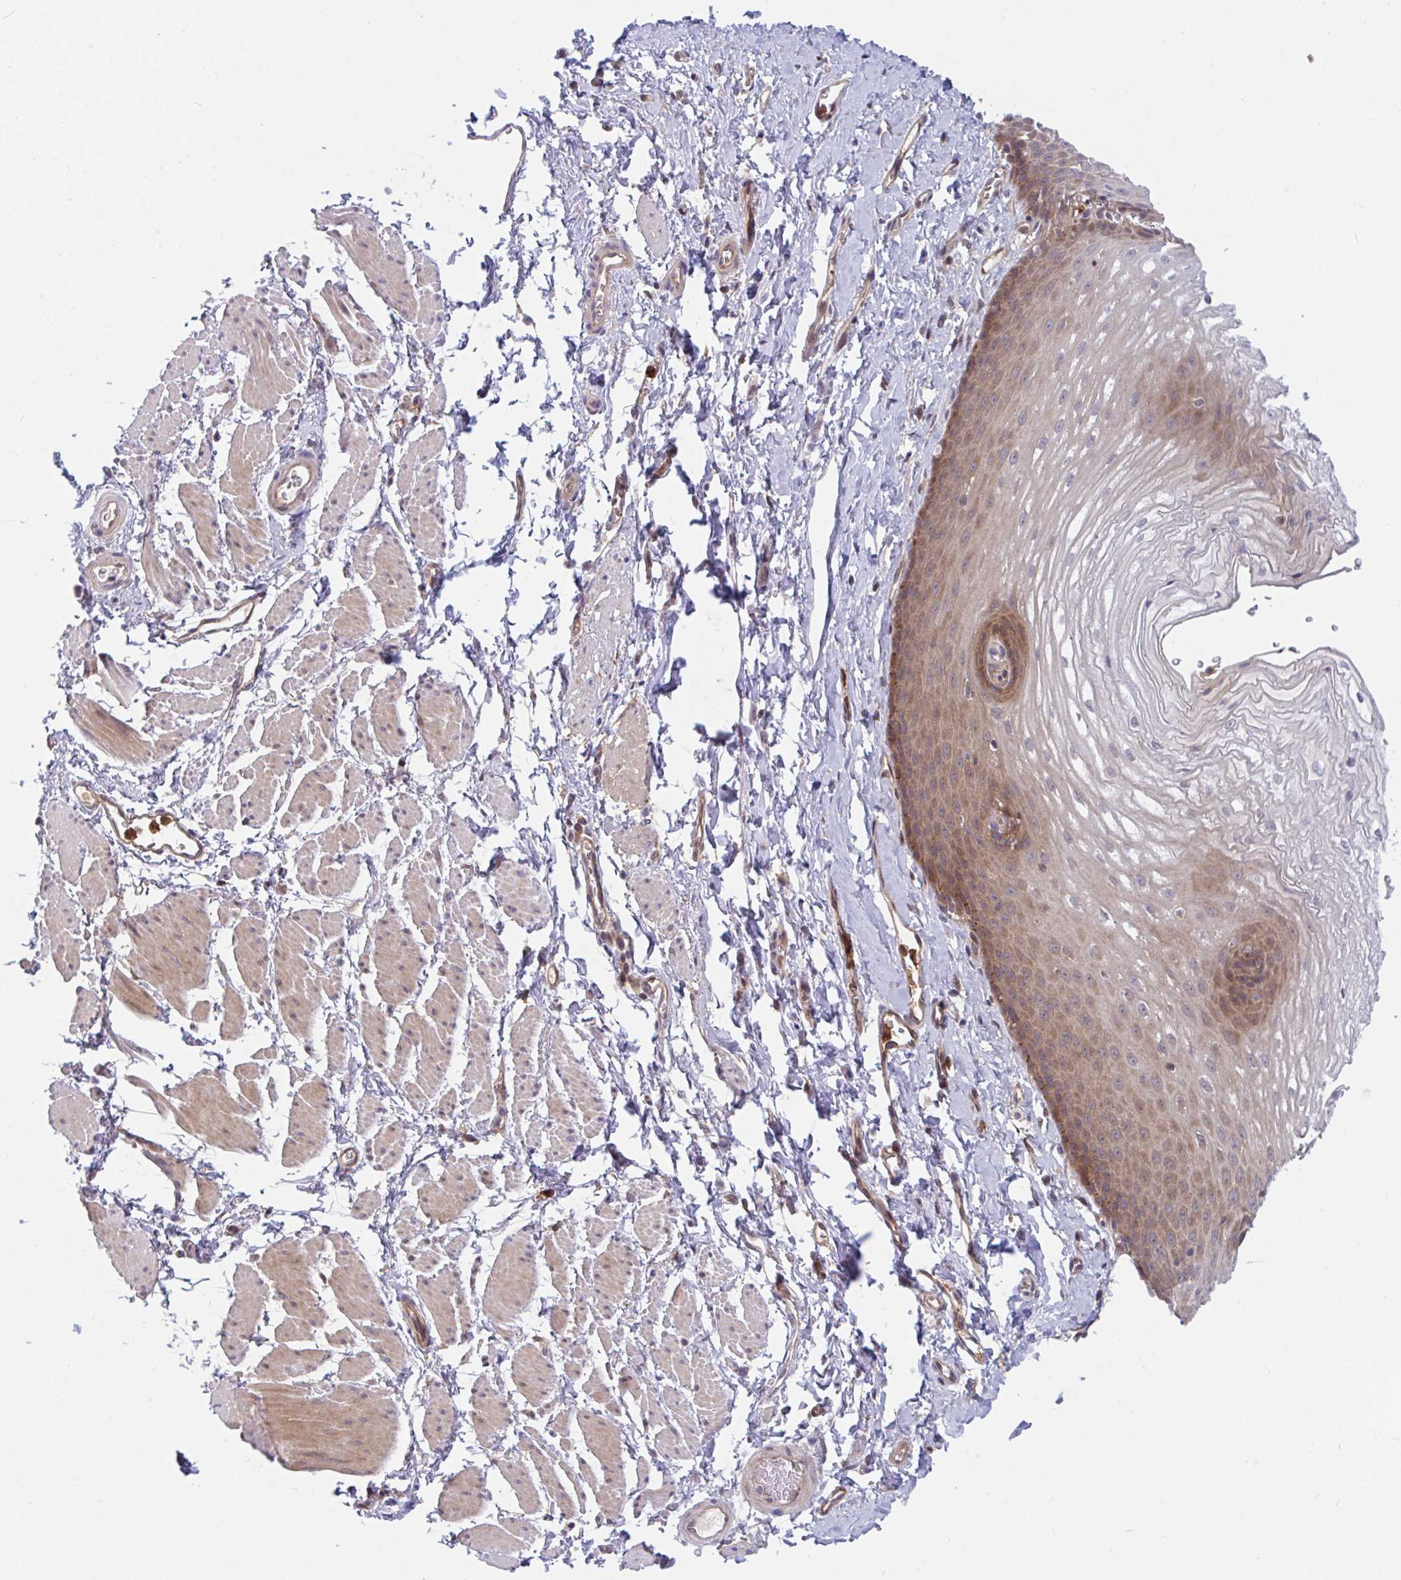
{"staining": {"intensity": "moderate", "quantity": "25%-75%", "location": "cytoplasmic/membranous,nuclear"}, "tissue": "esophagus", "cell_type": "Squamous epithelial cells", "image_type": "normal", "snomed": [{"axis": "morphology", "description": "Normal tissue, NOS"}, {"axis": "topography", "description": "Esophagus"}], "caption": "Immunohistochemical staining of benign esophagus demonstrates medium levels of moderate cytoplasmic/membranous,nuclear positivity in approximately 25%-75% of squamous epithelial cells. The staining was performed using DAB (3,3'-diaminobenzidine), with brown indicating positive protein expression. Nuclei are stained blue with hematoxylin.", "gene": "LMNTD2", "patient": {"sex": "male", "age": 70}}